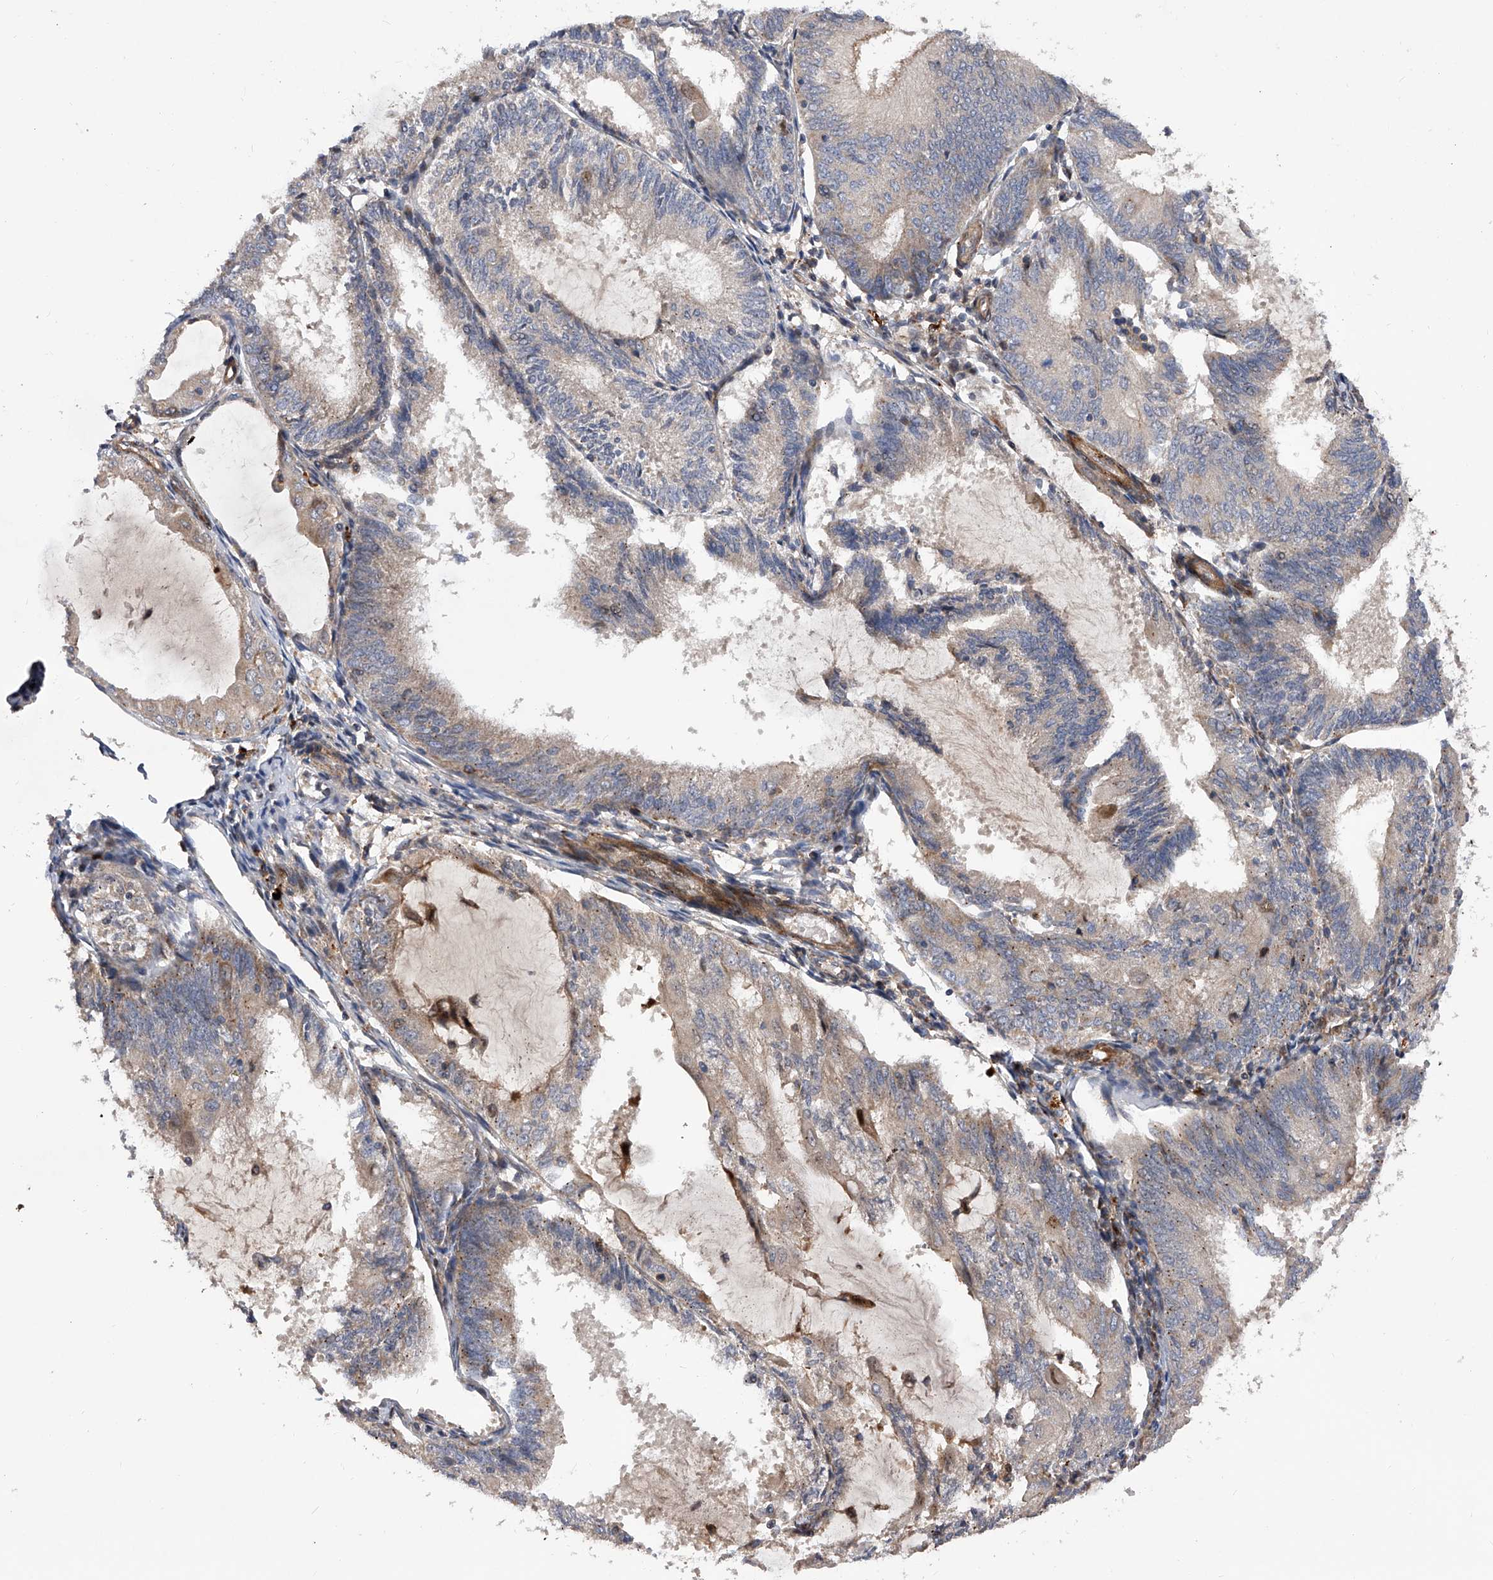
{"staining": {"intensity": "weak", "quantity": "25%-75%", "location": "cytoplasmic/membranous"}, "tissue": "endometrial cancer", "cell_type": "Tumor cells", "image_type": "cancer", "snomed": [{"axis": "morphology", "description": "Adenocarcinoma, NOS"}, {"axis": "topography", "description": "Endometrium"}], "caption": "Human endometrial cancer stained with a brown dye exhibits weak cytoplasmic/membranous positive positivity in about 25%-75% of tumor cells.", "gene": "PDSS2", "patient": {"sex": "female", "age": 81}}